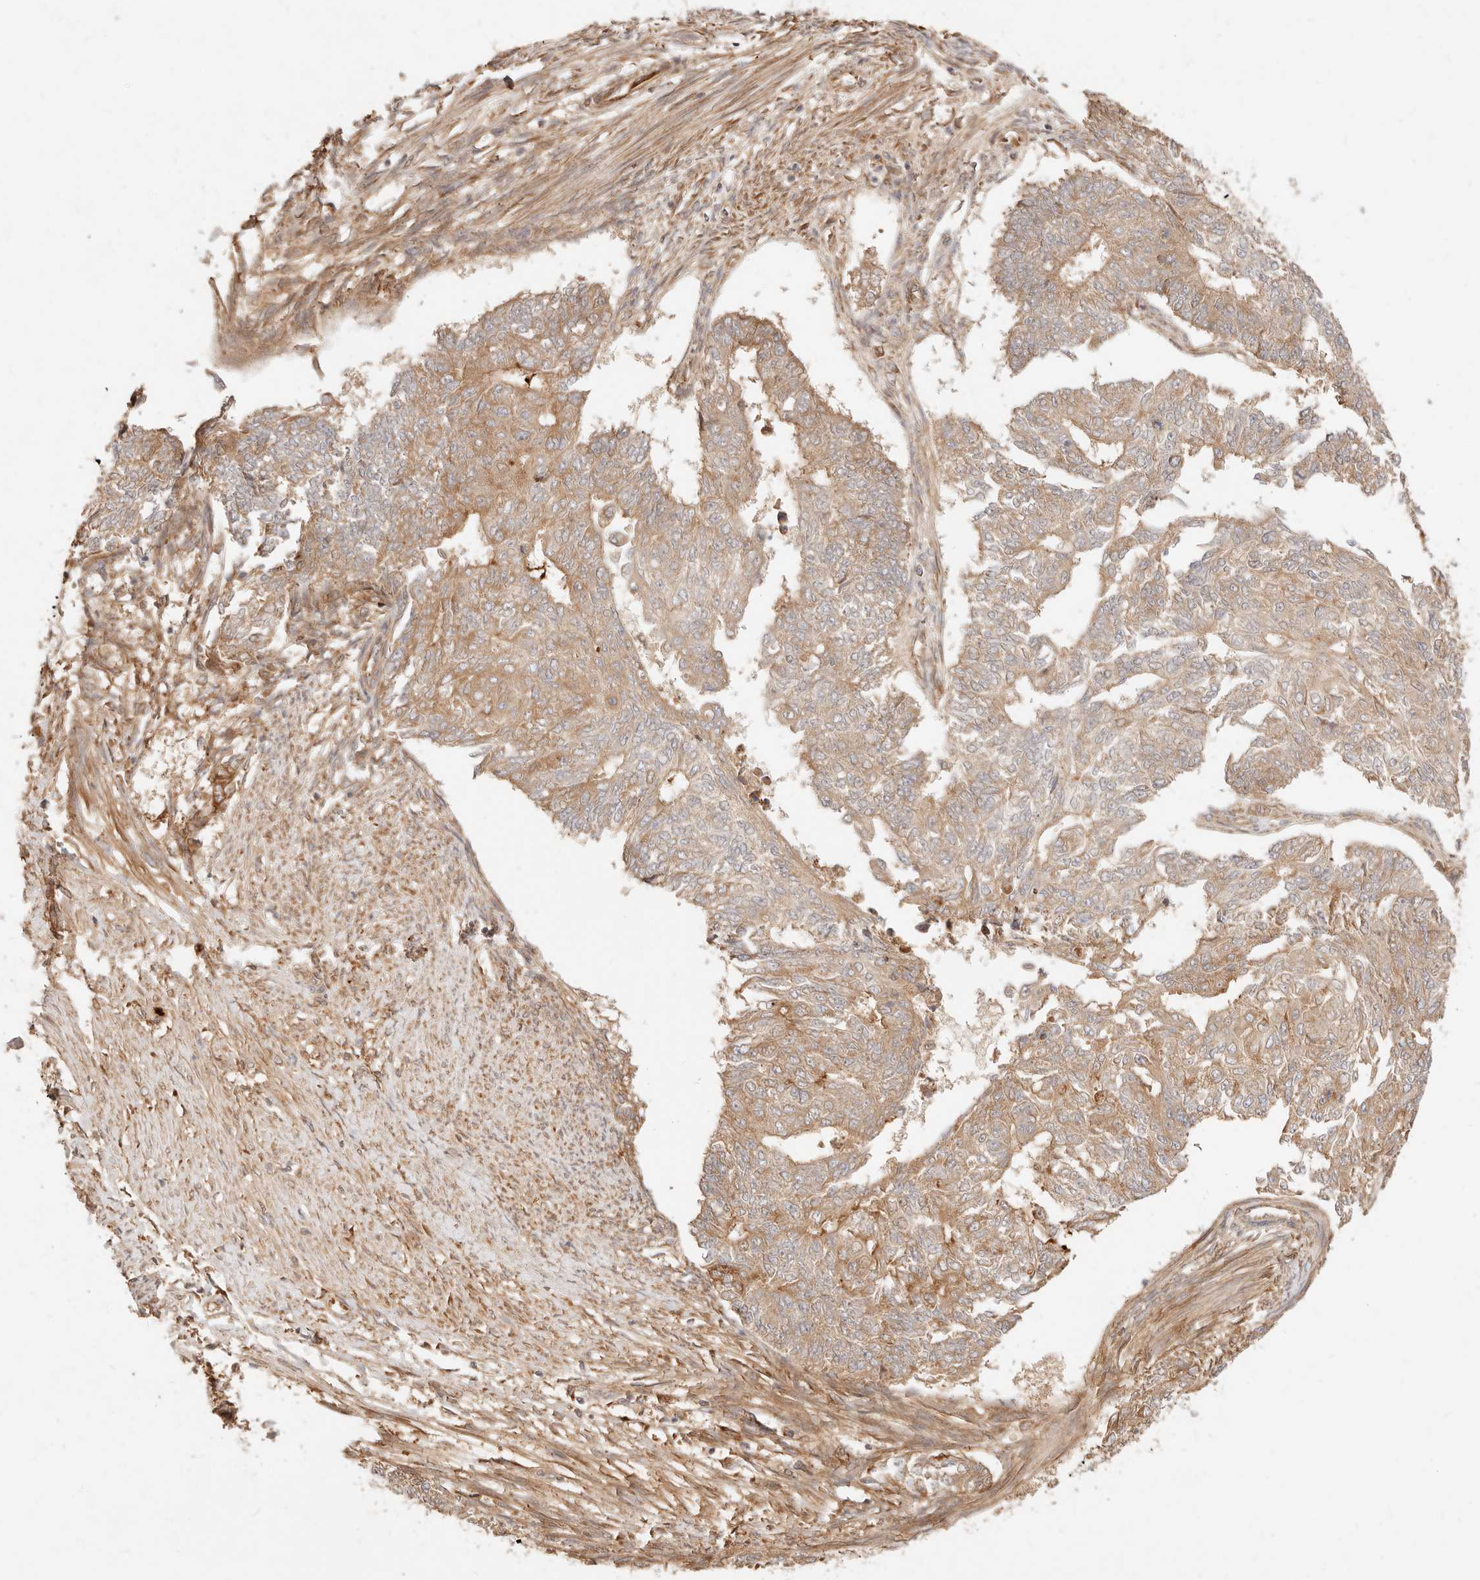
{"staining": {"intensity": "moderate", "quantity": ">75%", "location": "cytoplasmic/membranous"}, "tissue": "endometrial cancer", "cell_type": "Tumor cells", "image_type": "cancer", "snomed": [{"axis": "morphology", "description": "Adenocarcinoma, NOS"}, {"axis": "topography", "description": "Endometrium"}], "caption": "The photomicrograph shows a brown stain indicating the presence of a protein in the cytoplasmic/membranous of tumor cells in endometrial adenocarcinoma. The staining was performed using DAB to visualize the protein expression in brown, while the nuclei were stained in blue with hematoxylin (Magnification: 20x).", "gene": "UBXN10", "patient": {"sex": "female", "age": 32}}